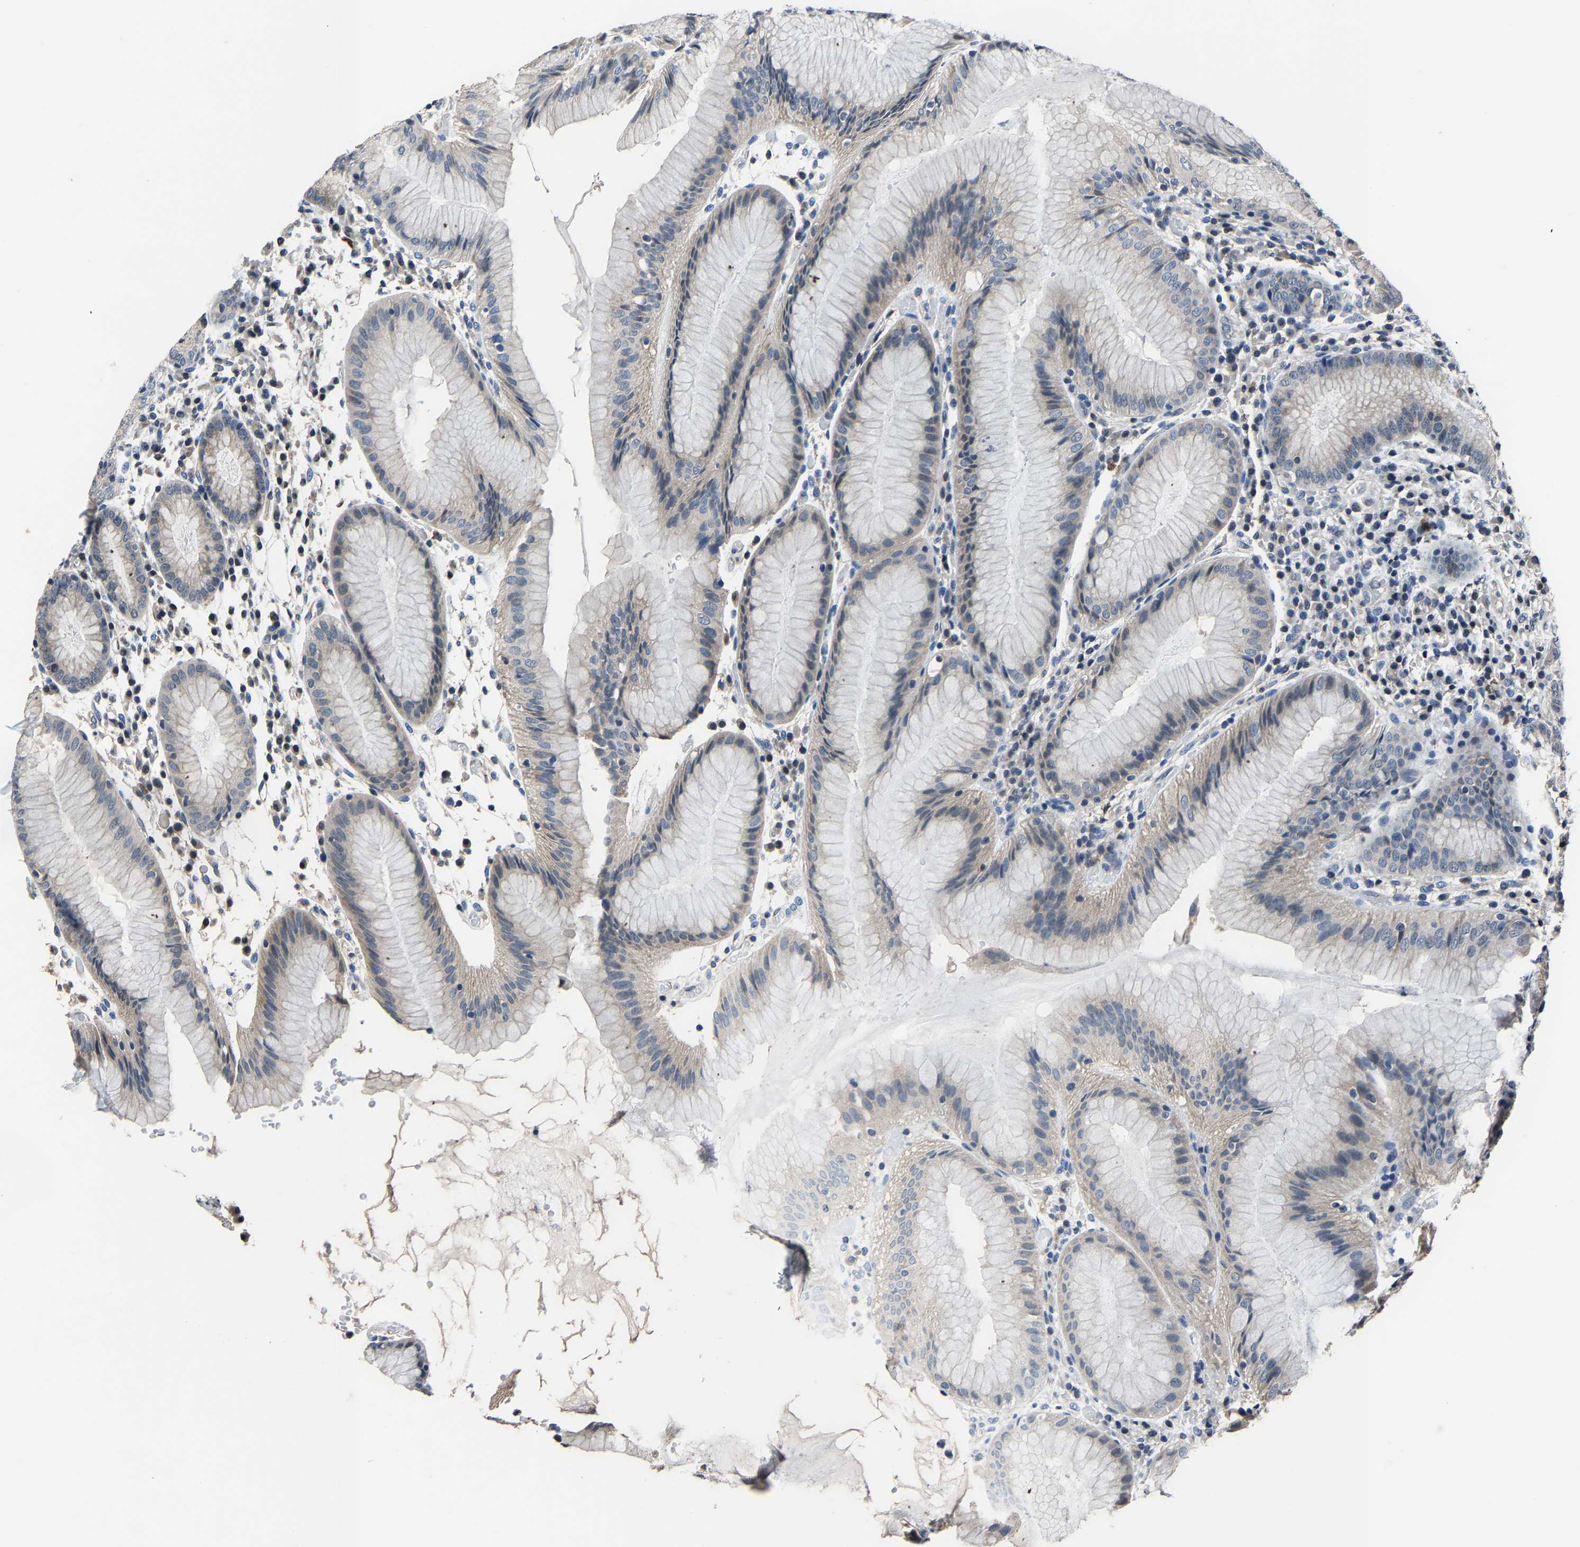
{"staining": {"intensity": "weak", "quantity": "<25%", "location": "cytoplasmic/membranous"}, "tissue": "stomach", "cell_type": "Glandular cells", "image_type": "normal", "snomed": [{"axis": "morphology", "description": "Normal tissue, NOS"}, {"axis": "topography", "description": "Stomach"}, {"axis": "topography", "description": "Stomach, lower"}], "caption": "This is an immunohistochemistry histopathology image of benign stomach. There is no staining in glandular cells.", "gene": "STRBP", "patient": {"sex": "female", "age": 75}}